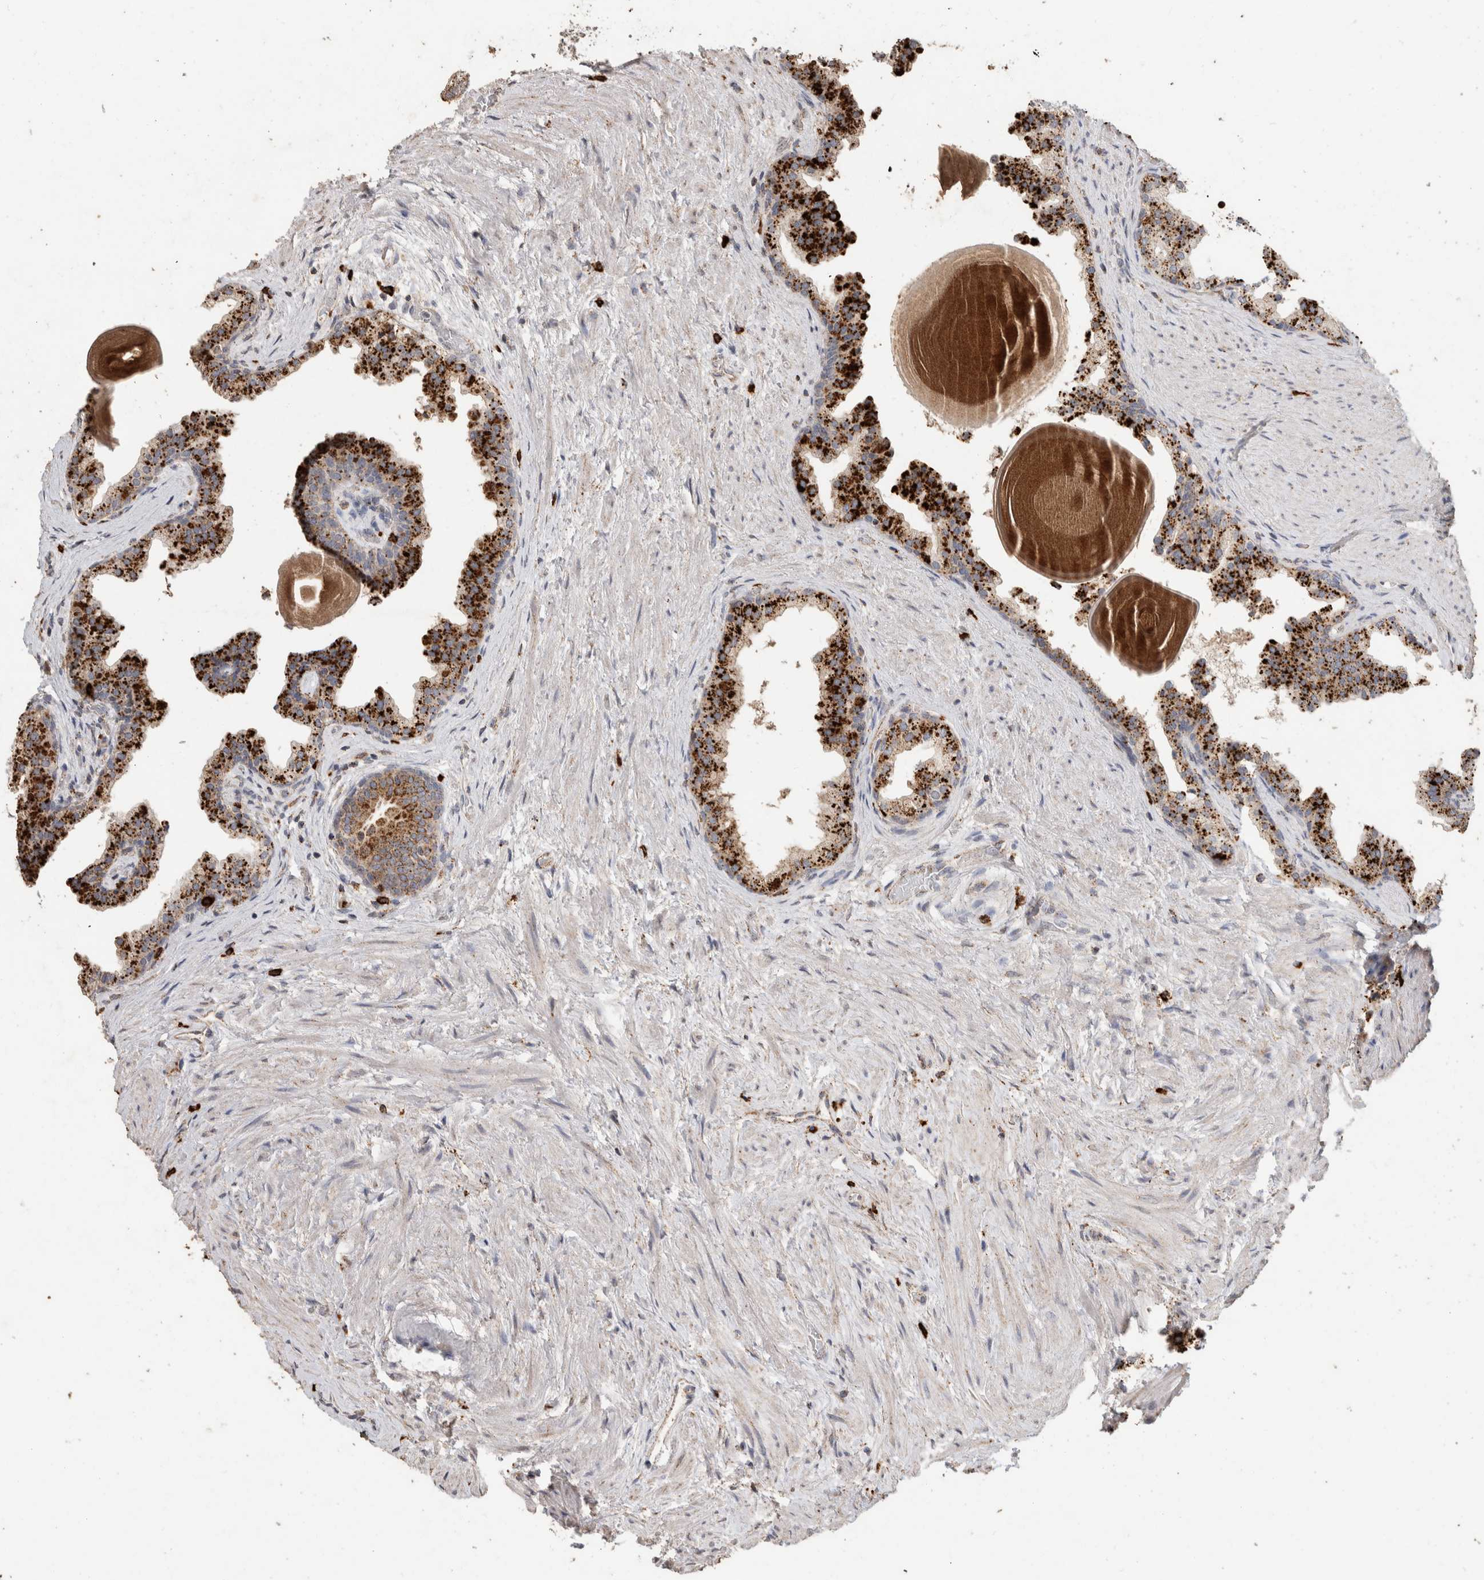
{"staining": {"intensity": "strong", "quantity": ">75%", "location": "cytoplasmic/membranous"}, "tissue": "prostate", "cell_type": "Glandular cells", "image_type": "normal", "snomed": [{"axis": "morphology", "description": "Normal tissue, NOS"}, {"axis": "topography", "description": "Prostate"}], "caption": "About >75% of glandular cells in benign prostate display strong cytoplasmic/membranous protein staining as visualized by brown immunohistochemical staining.", "gene": "ARSA", "patient": {"sex": "male", "age": 48}}